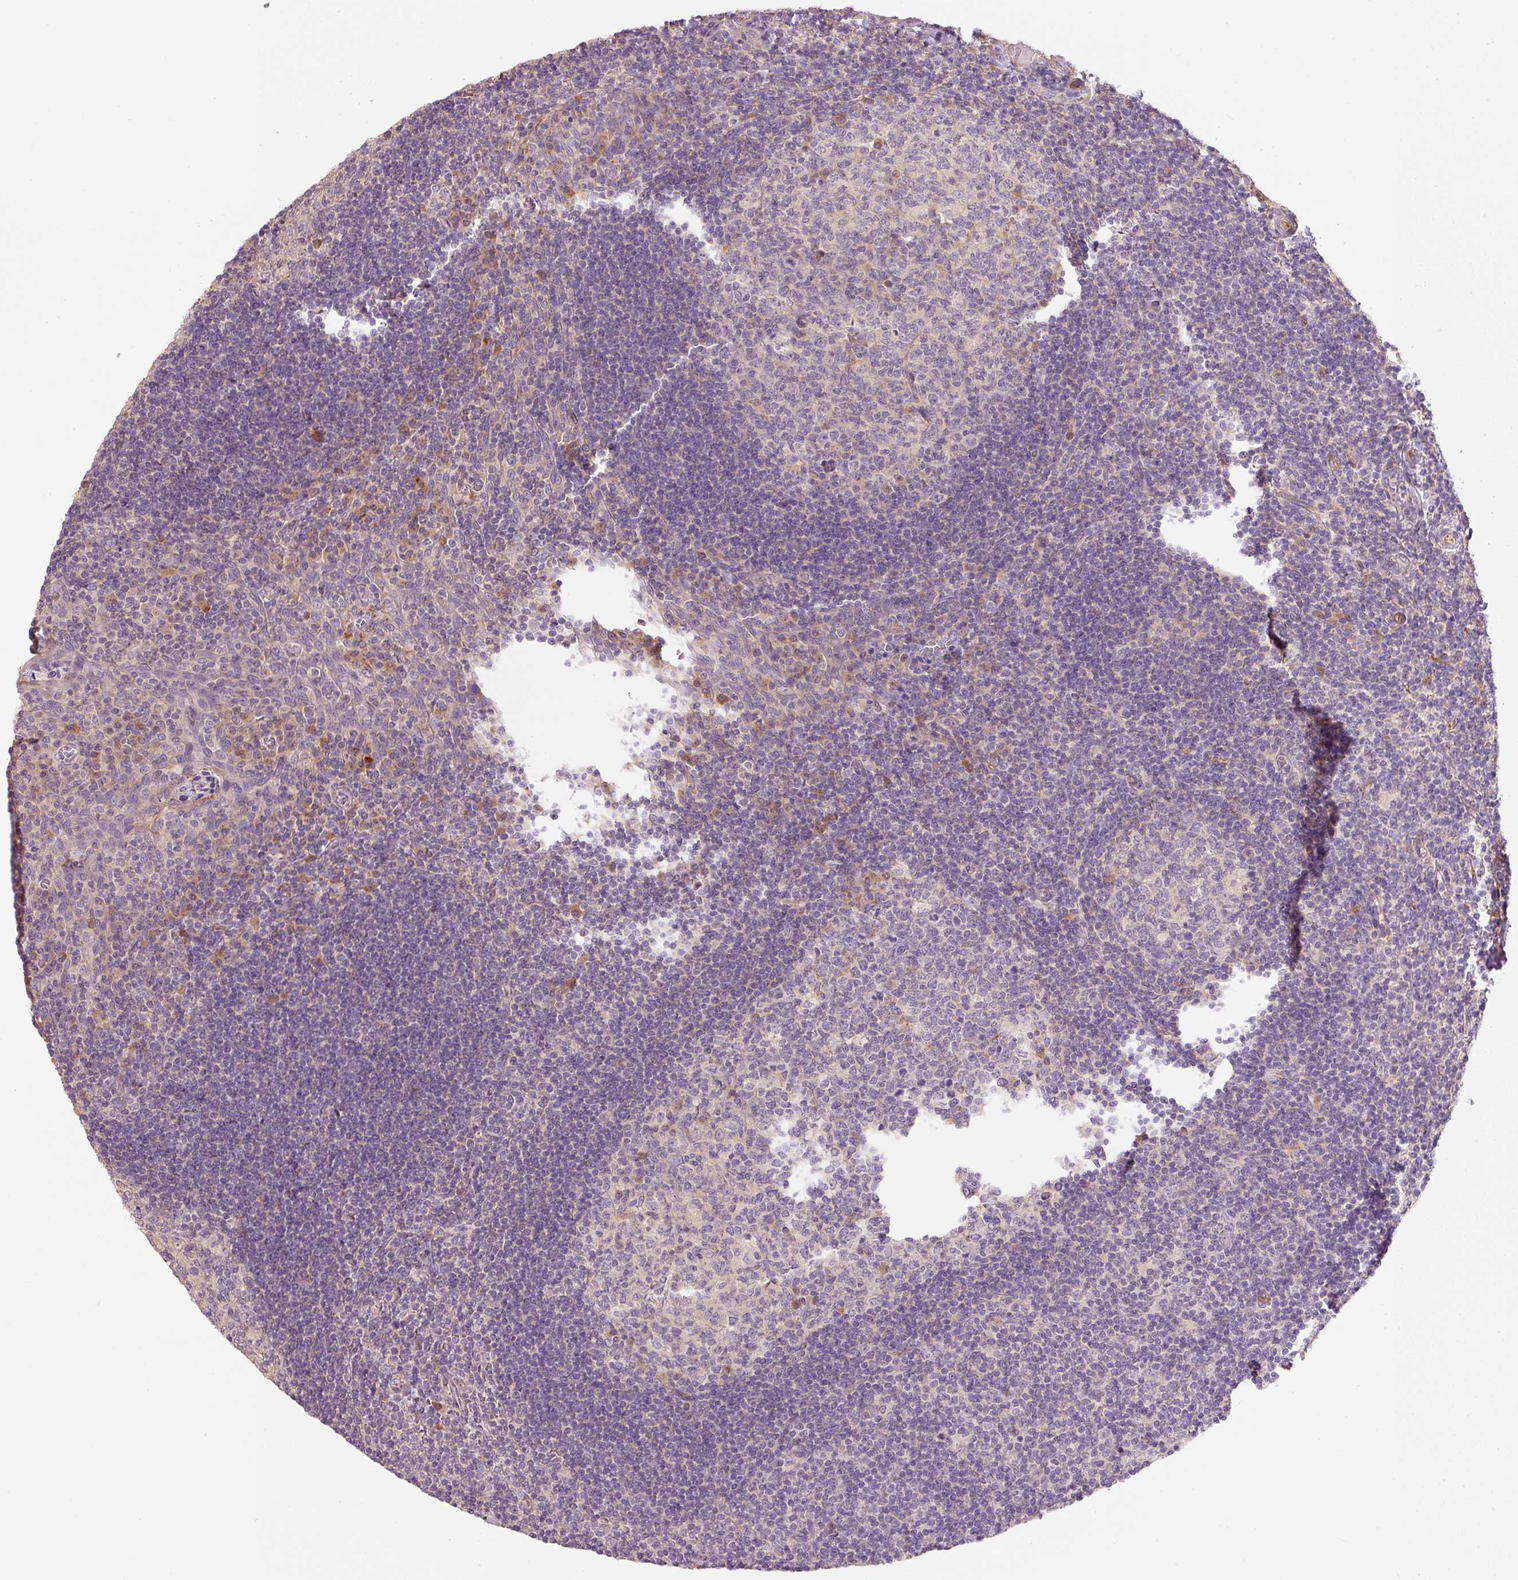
{"staining": {"intensity": "moderate", "quantity": "<25%", "location": "cytoplasmic/membranous"}, "tissue": "tonsil", "cell_type": "Germinal center cells", "image_type": "normal", "snomed": [{"axis": "morphology", "description": "Normal tissue, NOS"}, {"axis": "topography", "description": "Tonsil"}], "caption": "A high-resolution micrograph shows immunohistochemistry (IHC) staining of unremarkable tonsil, which shows moderate cytoplasmic/membranous positivity in about <25% of germinal center cells. (DAB (3,3'-diaminobenzidine) = brown stain, brightfield microscopy at high magnification).", "gene": "RNF167", "patient": {"sex": "male", "age": 17}}